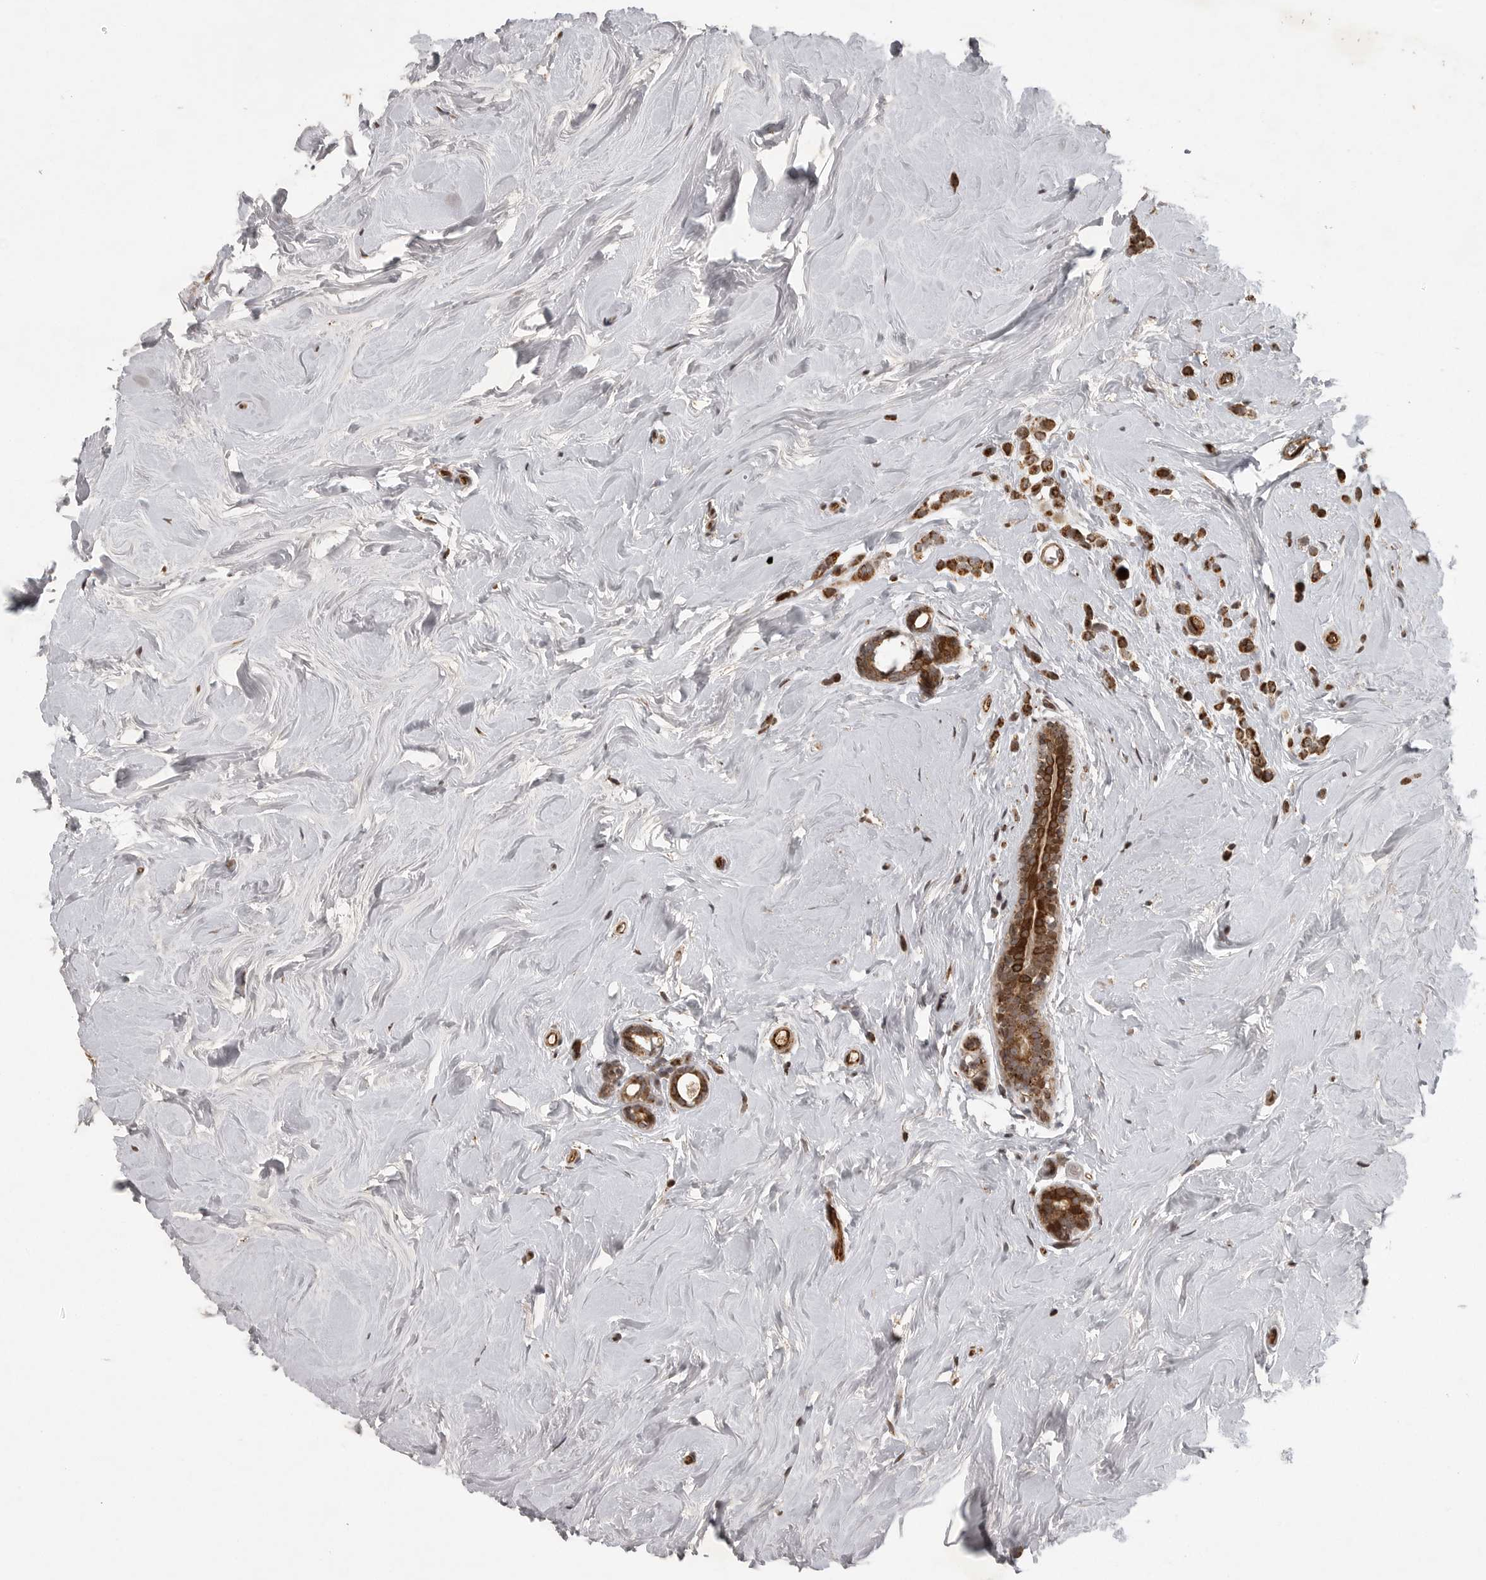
{"staining": {"intensity": "strong", "quantity": ">75%", "location": "cytoplasmic/membranous"}, "tissue": "breast cancer", "cell_type": "Tumor cells", "image_type": "cancer", "snomed": [{"axis": "morphology", "description": "Lobular carcinoma"}, {"axis": "topography", "description": "Breast"}], "caption": "Lobular carcinoma (breast) tissue reveals strong cytoplasmic/membranous staining in approximately >75% of tumor cells", "gene": "NARS2", "patient": {"sex": "female", "age": 47}}